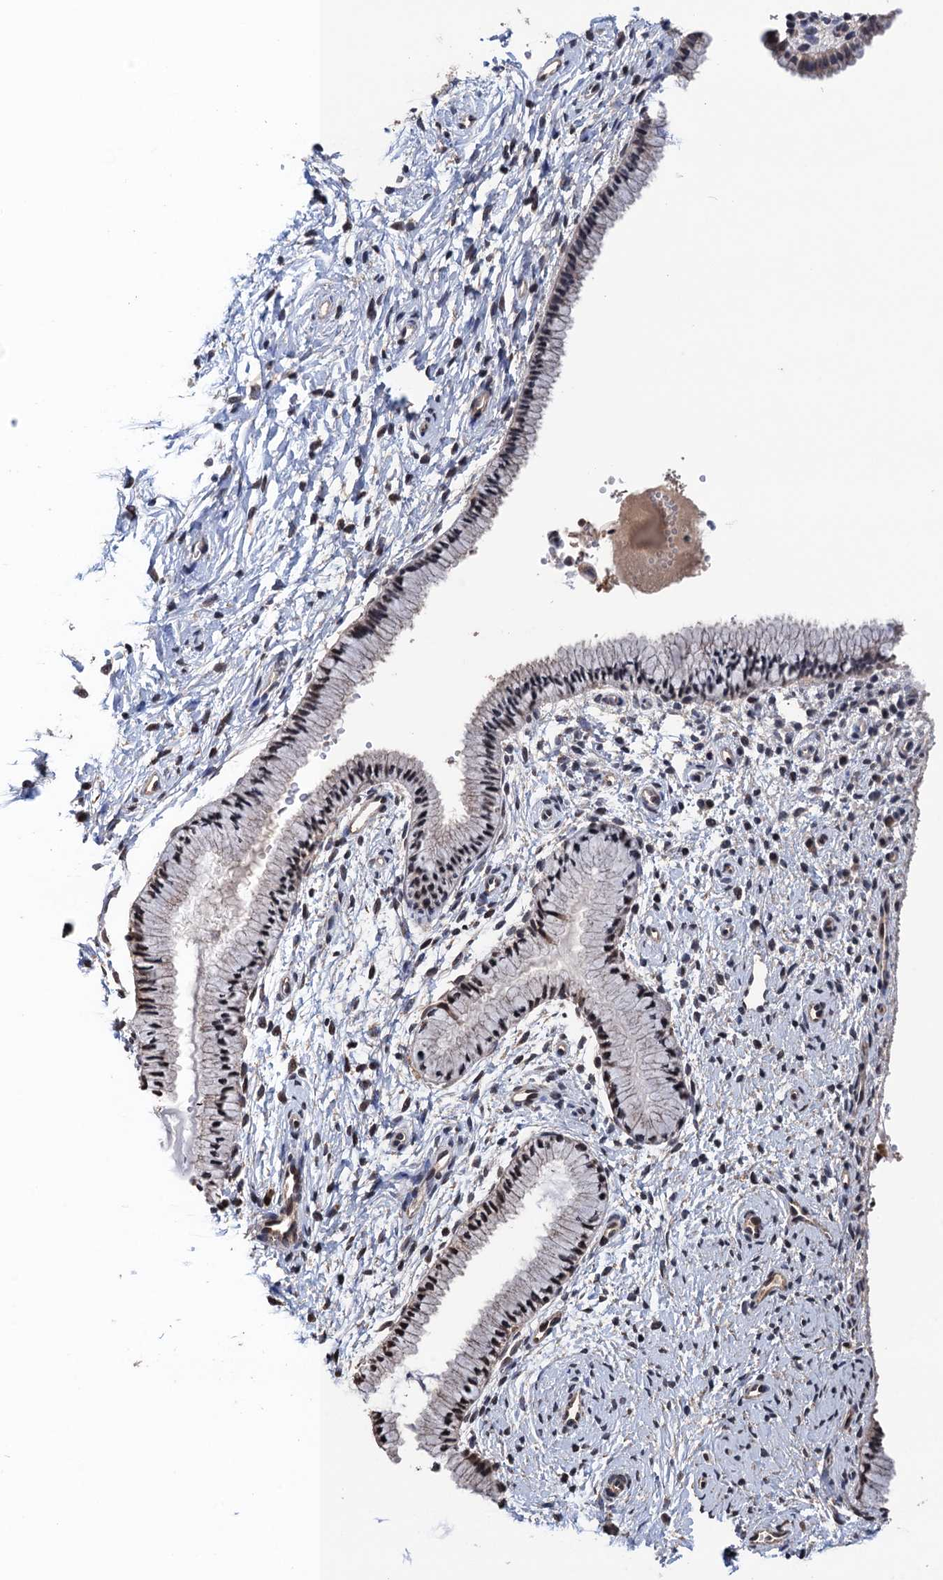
{"staining": {"intensity": "moderate", "quantity": "<25%", "location": "nuclear"}, "tissue": "cervix", "cell_type": "Glandular cells", "image_type": "normal", "snomed": [{"axis": "morphology", "description": "Normal tissue, NOS"}, {"axis": "topography", "description": "Cervix"}], "caption": "Approximately <25% of glandular cells in unremarkable cervix reveal moderate nuclear protein expression as visualized by brown immunohistochemical staining.", "gene": "ART5", "patient": {"sex": "female", "age": 33}}